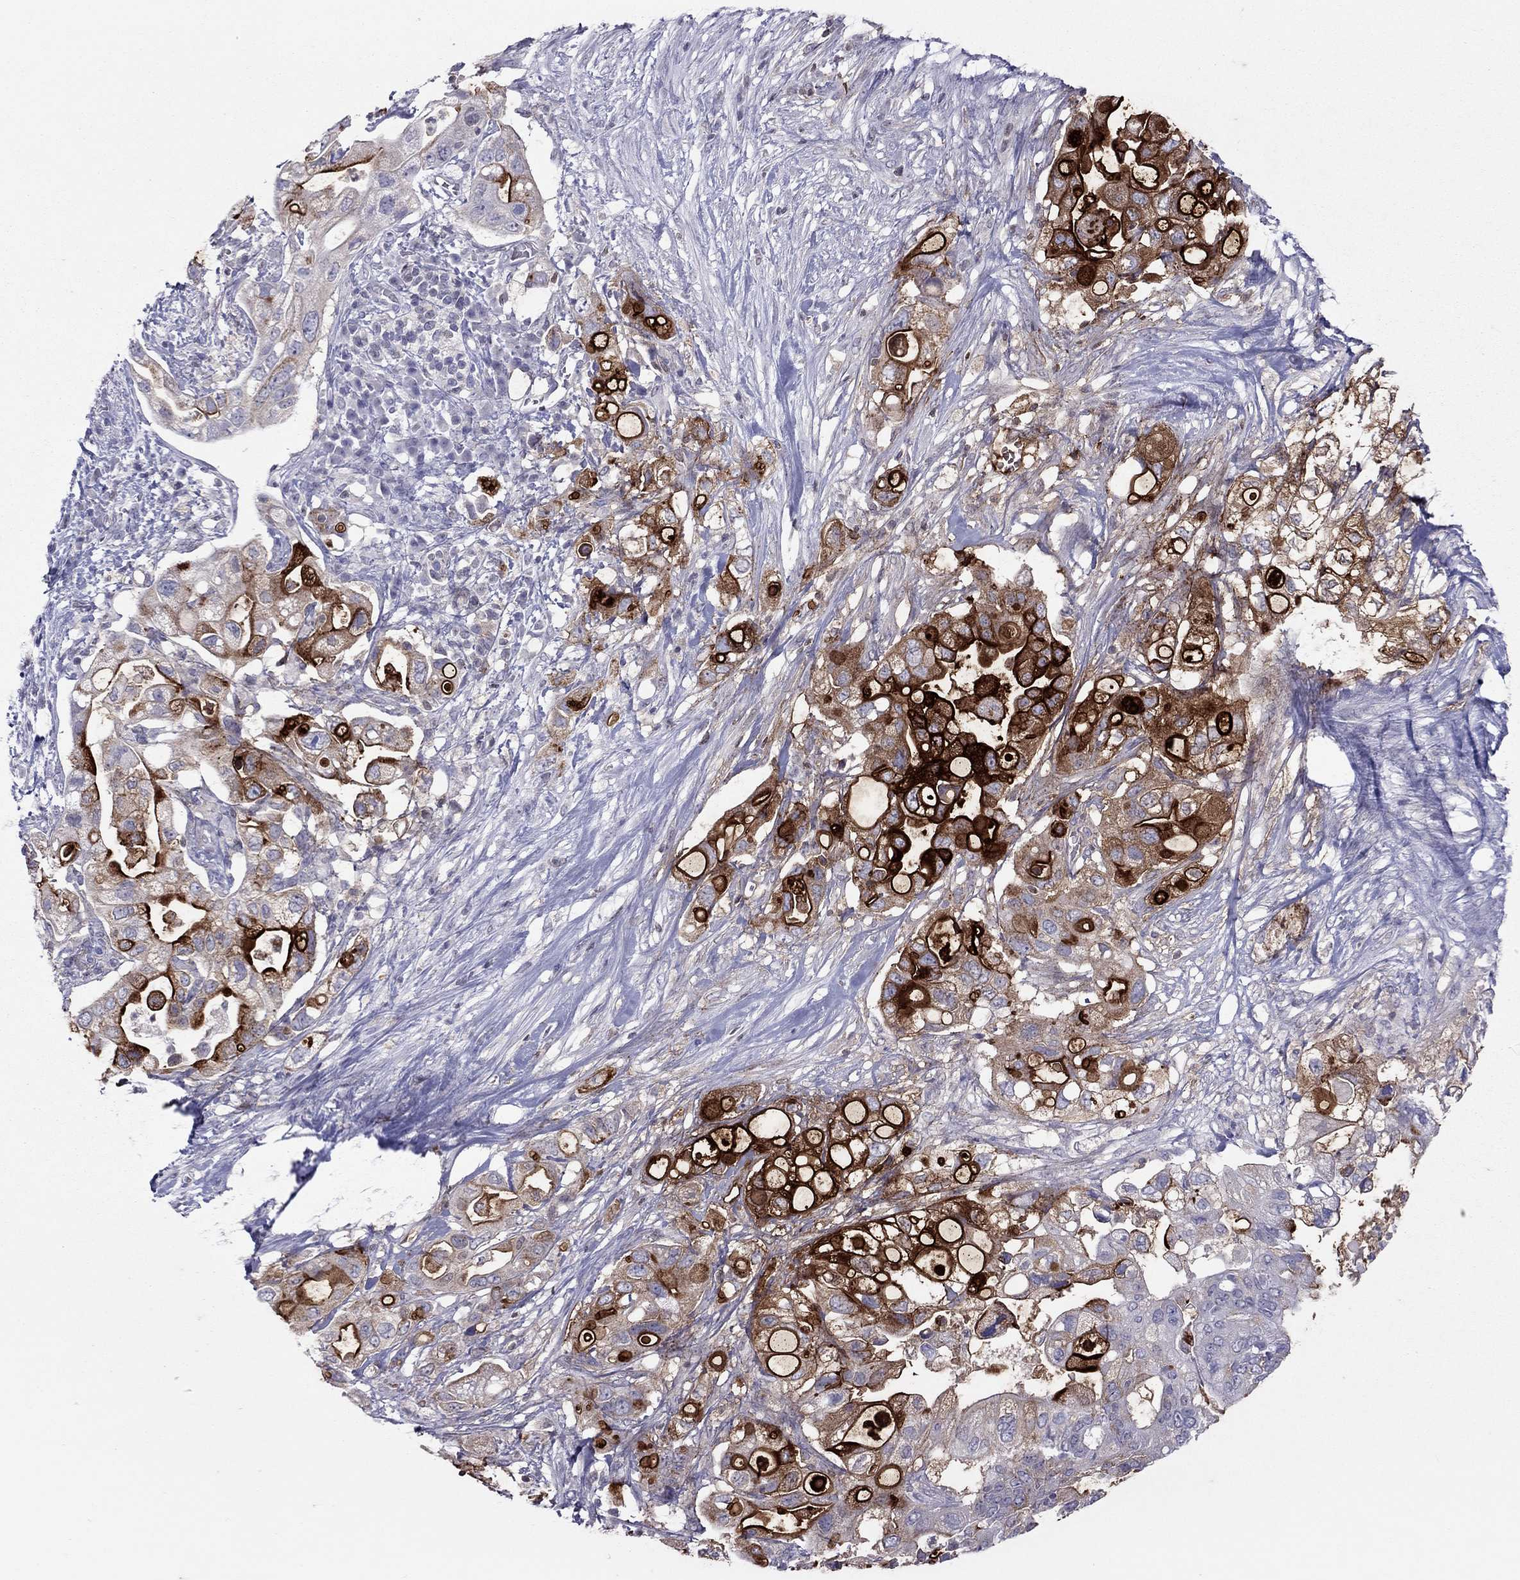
{"staining": {"intensity": "strong", "quantity": "25%-75%", "location": "cytoplasmic/membranous"}, "tissue": "pancreatic cancer", "cell_type": "Tumor cells", "image_type": "cancer", "snomed": [{"axis": "morphology", "description": "Adenocarcinoma, NOS"}, {"axis": "topography", "description": "Pancreas"}], "caption": "Brown immunohistochemical staining in human pancreatic cancer exhibits strong cytoplasmic/membranous positivity in about 25%-75% of tumor cells.", "gene": "MUC16", "patient": {"sex": "female", "age": 72}}